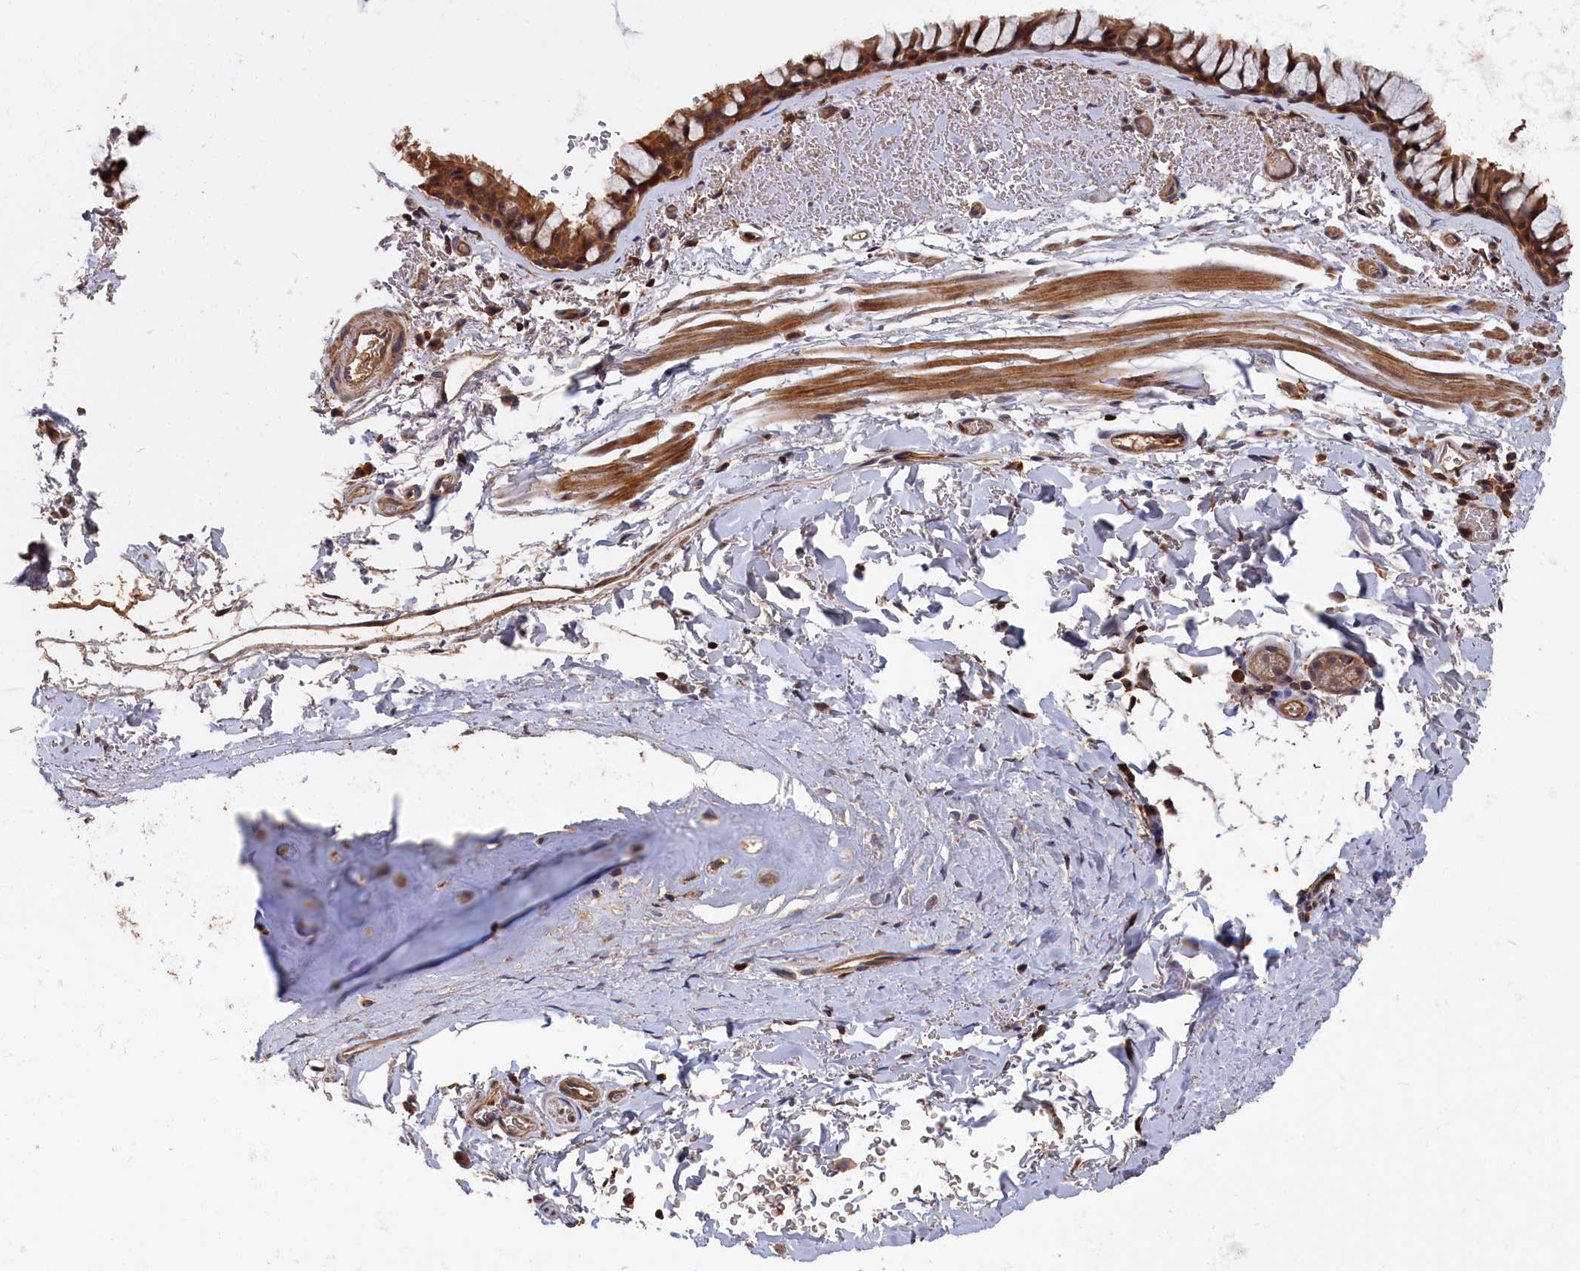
{"staining": {"intensity": "moderate", "quantity": ">75%", "location": "cytoplasmic/membranous"}, "tissue": "bronchus", "cell_type": "Respiratory epithelial cells", "image_type": "normal", "snomed": [{"axis": "morphology", "description": "Normal tissue, NOS"}, {"axis": "topography", "description": "Bronchus"}], "caption": "Bronchus stained with IHC demonstrates moderate cytoplasmic/membranous staining in about >75% of respiratory epithelial cells. Nuclei are stained in blue.", "gene": "RMI2", "patient": {"sex": "male", "age": 65}}